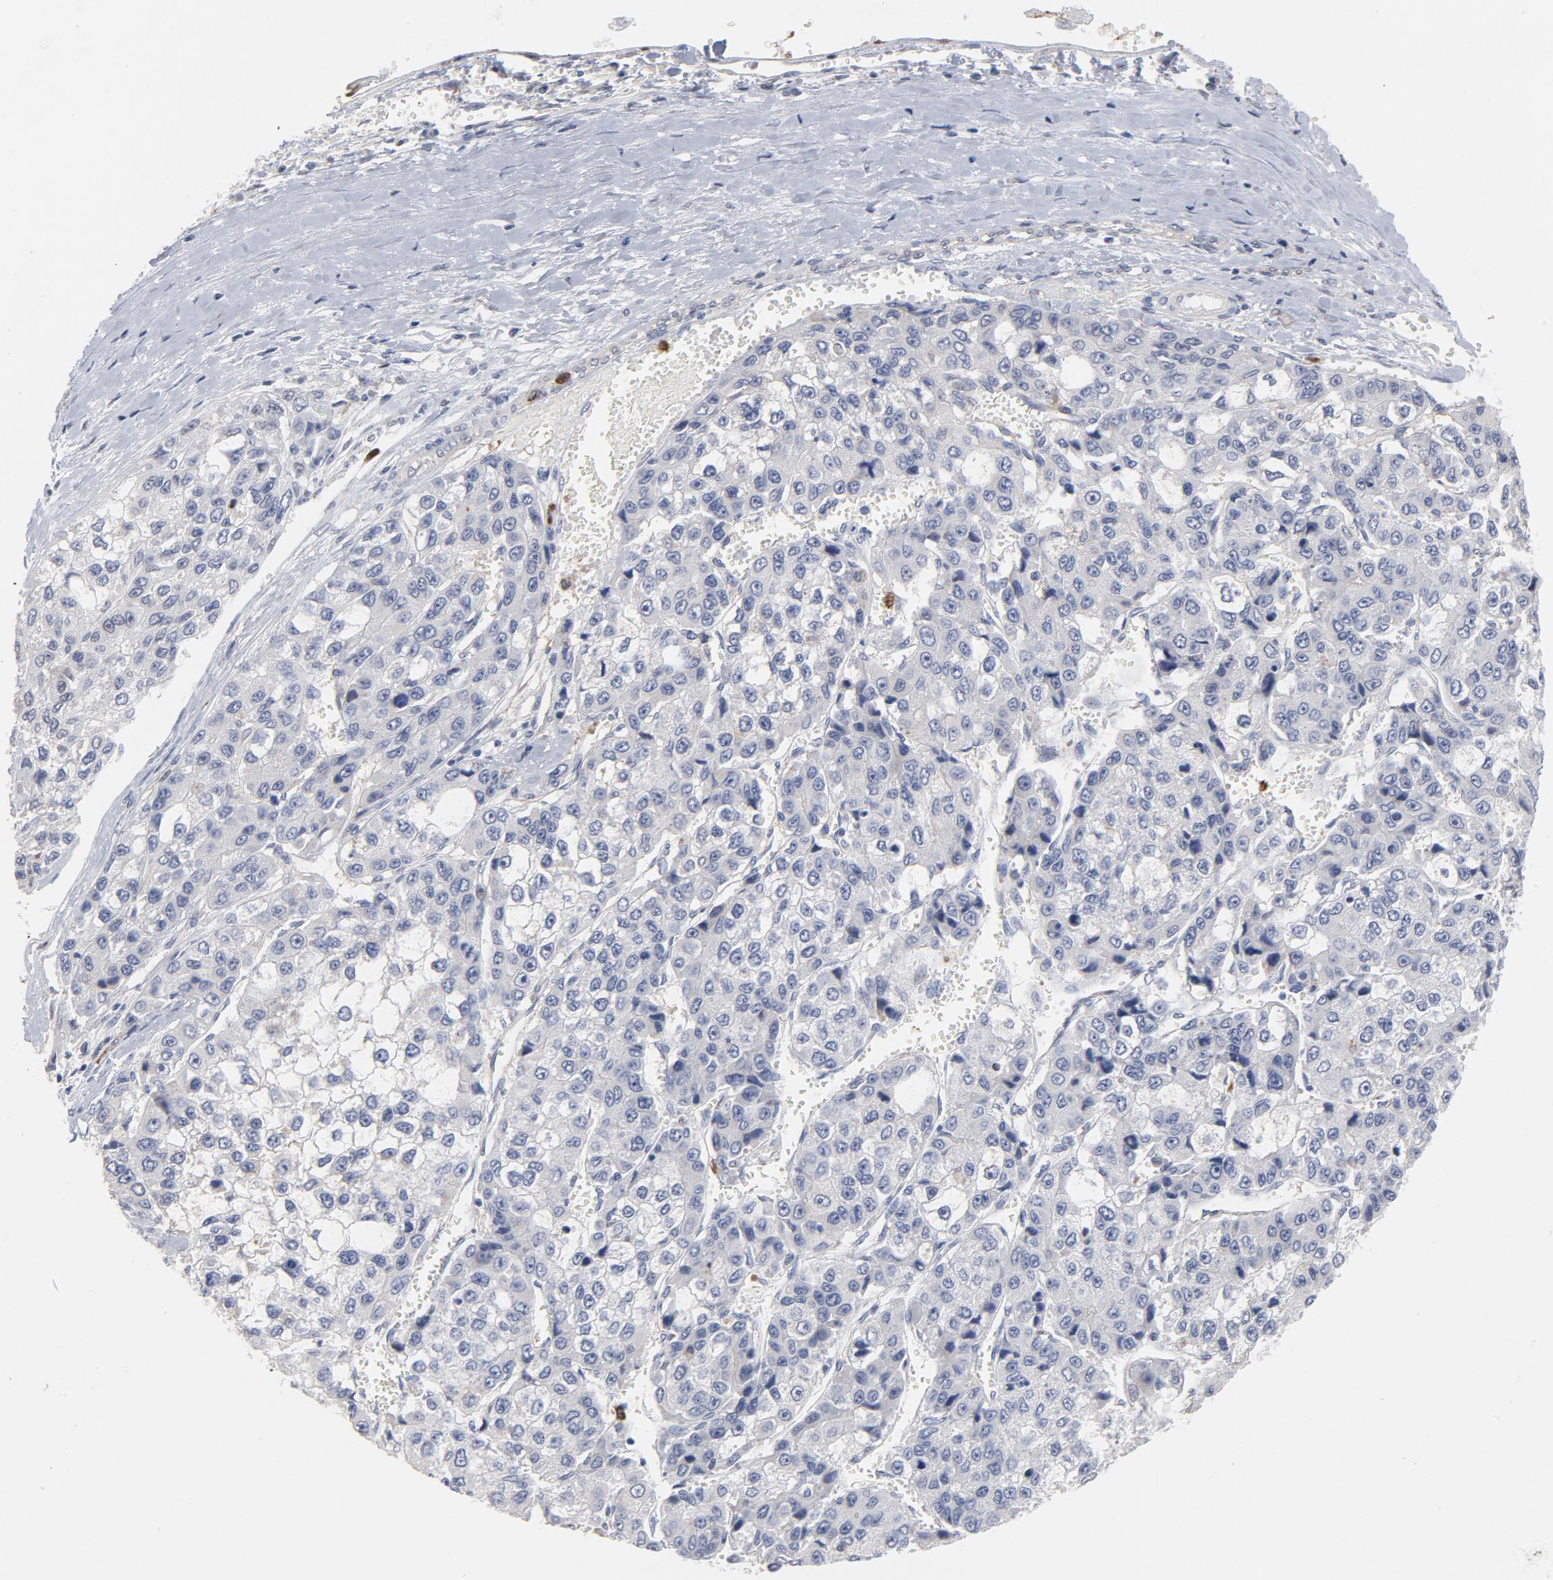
{"staining": {"intensity": "negative", "quantity": "none", "location": "none"}, "tissue": "liver cancer", "cell_type": "Tumor cells", "image_type": "cancer", "snomed": [{"axis": "morphology", "description": "Carcinoma, Hepatocellular, NOS"}, {"axis": "topography", "description": "Liver"}], "caption": "An immunohistochemistry photomicrograph of liver hepatocellular carcinoma is shown. There is no staining in tumor cells of liver hepatocellular carcinoma. Nuclei are stained in blue.", "gene": "PNMA1", "patient": {"sex": "female", "age": 66}}